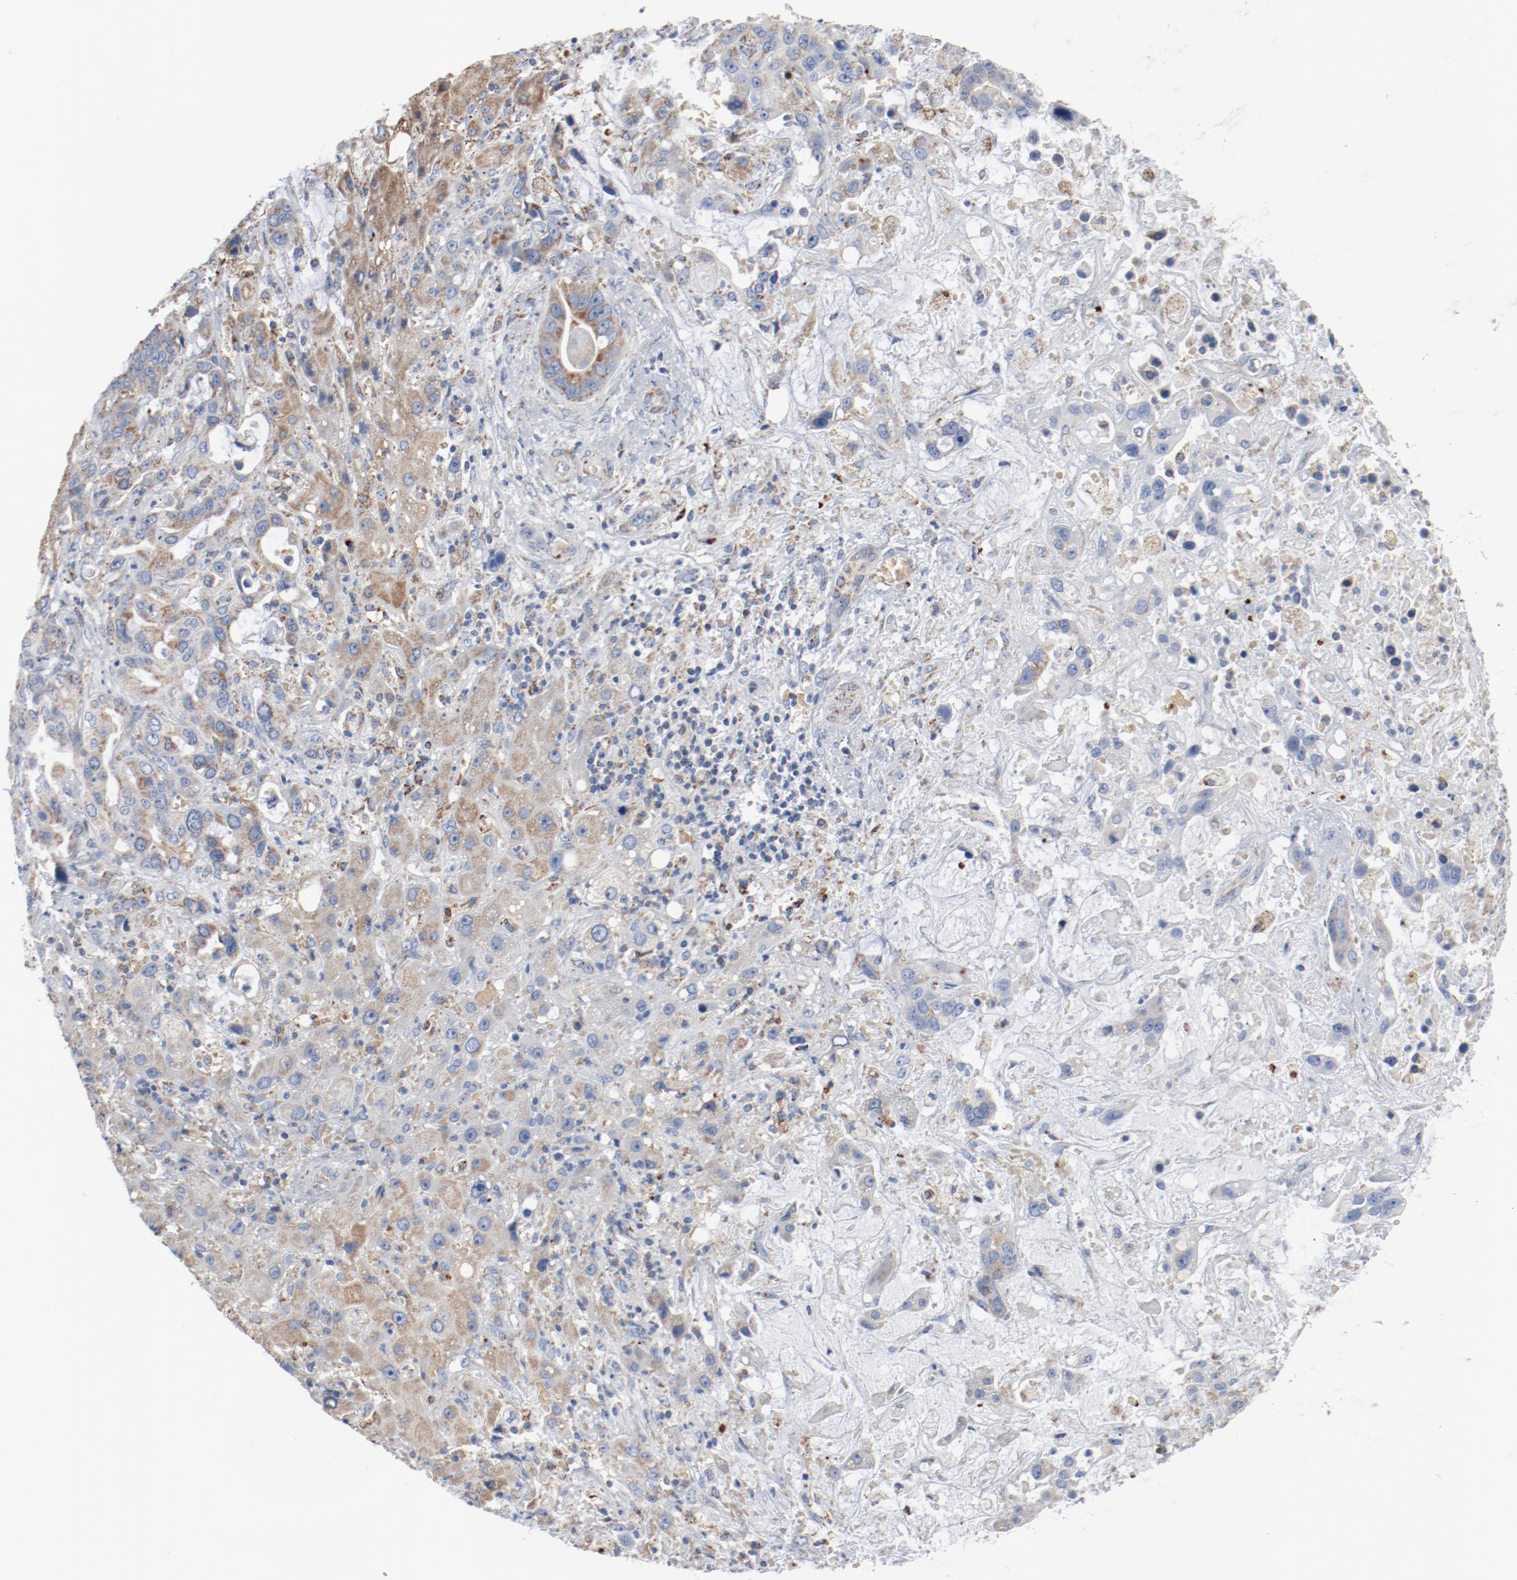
{"staining": {"intensity": "moderate", "quantity": ">75%", "location": "cytoplasmic/membranous"}, "tissue": "liver cancer", "cell_type": "Tumor cells", "image_type": "cancer", "snomed": [{"axis": "morphology", "description": "Cholangiocarcinoma"}, {"axis": "topography", "description": "Liver"}], "caption": "Moderate cytoplasmic/membranous protein positivity is seen in approximately >75% of tumor cells in cholangiocarcinoma (liver).", "gene": "NDUFB8", "patient": {"sex": "female", "age": 65}}